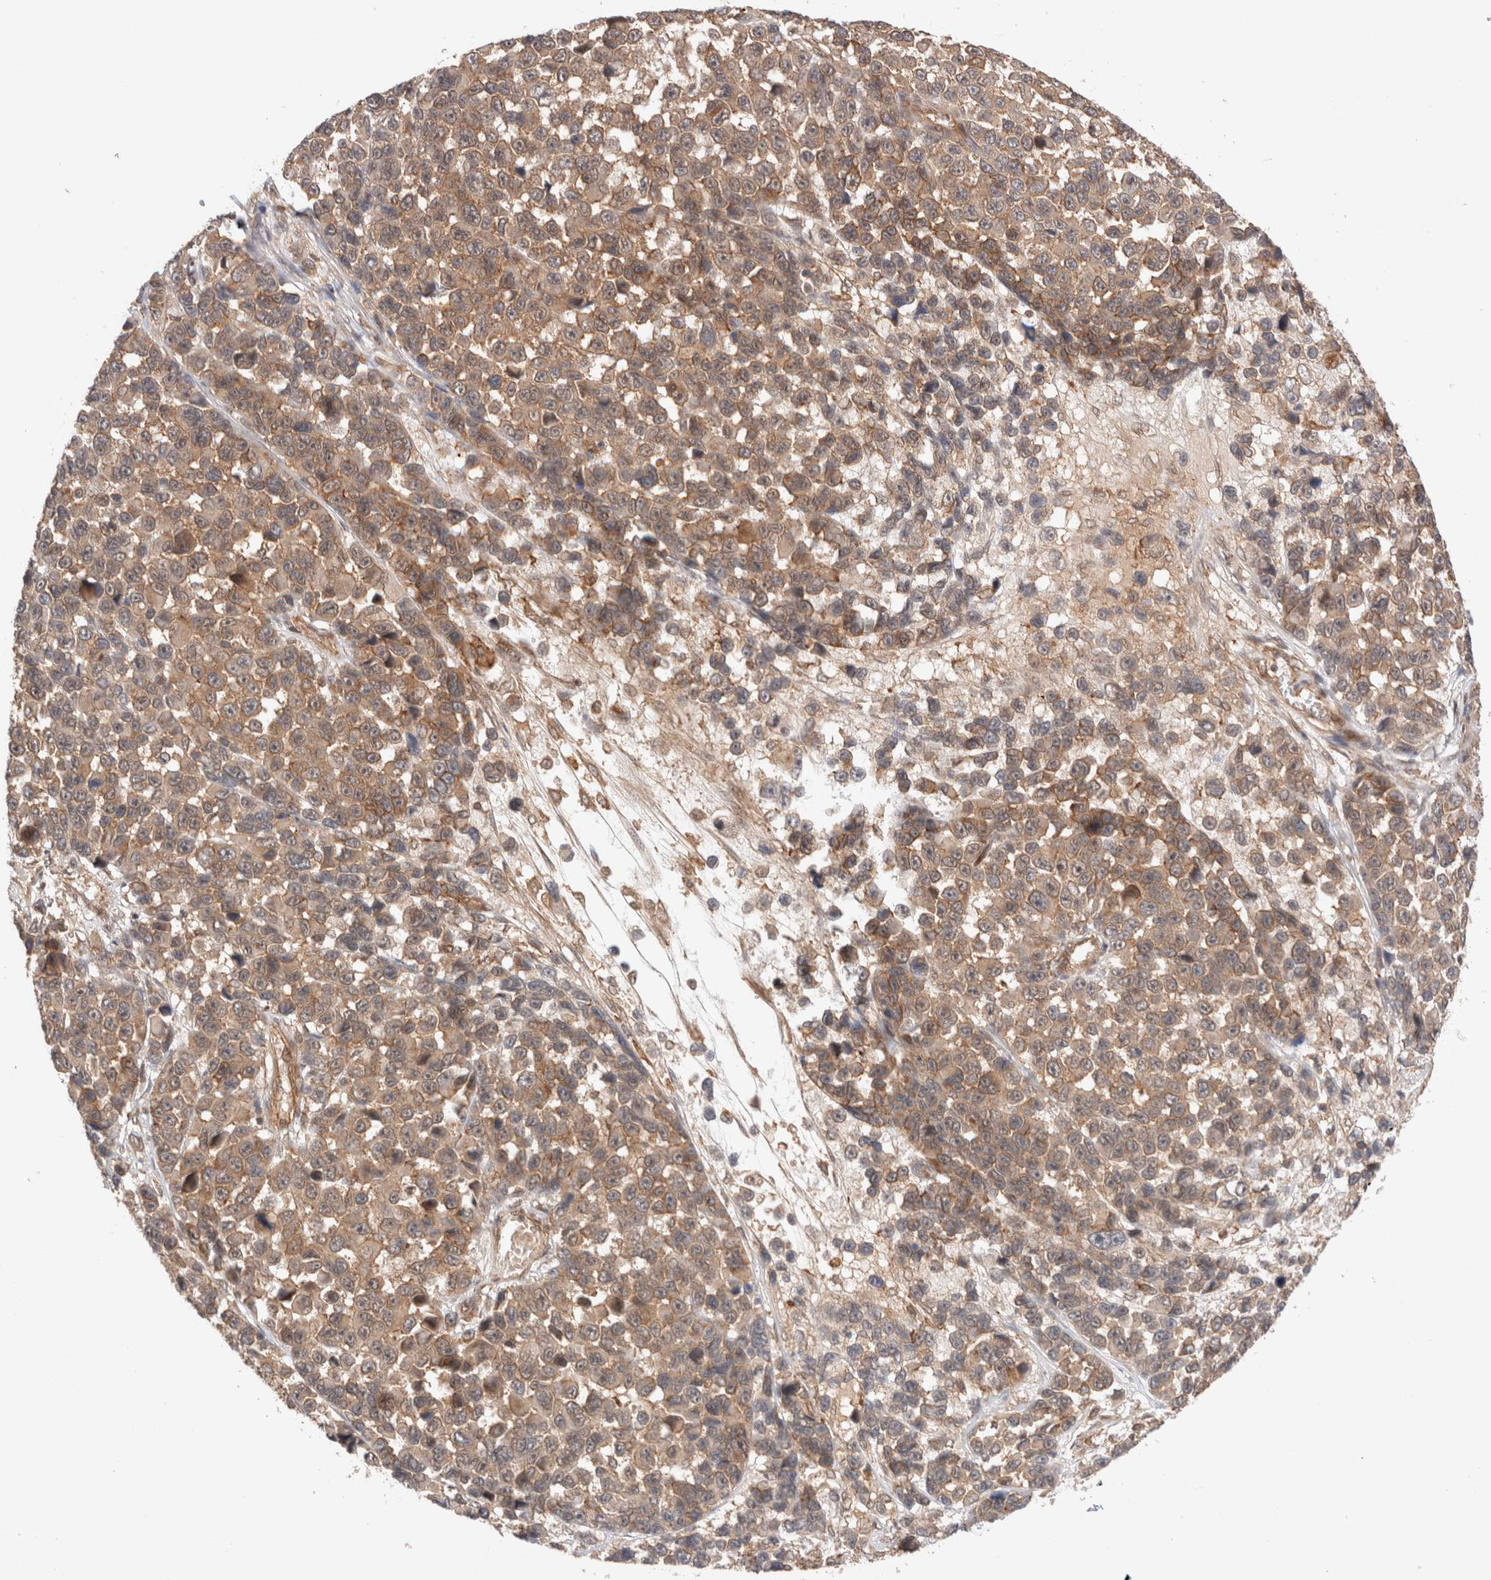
{"staining": {"intensity": "moderate", "quantity": ">75%", "location": "cytoplasmic/membranous"}, "tissue": "melanoma", "cell_type": "Tumor cells", "image_type": "cancer", "snomed": [{"axis": "morphology", "description": "Malignant melanoma, NOS"}, {"axis": "topography", "description": "Skin"}], "caption": "Melanoma stained with DAB IHC exhibits medium levels of moderate cytoplasmic/membranous staining in approximately >75% of tumor cells. (DAB IHC, brown staining for protein, blue staining for nuclei).", "gene": "SIKE1", "patient": {"sex": "male", "age": 53}}